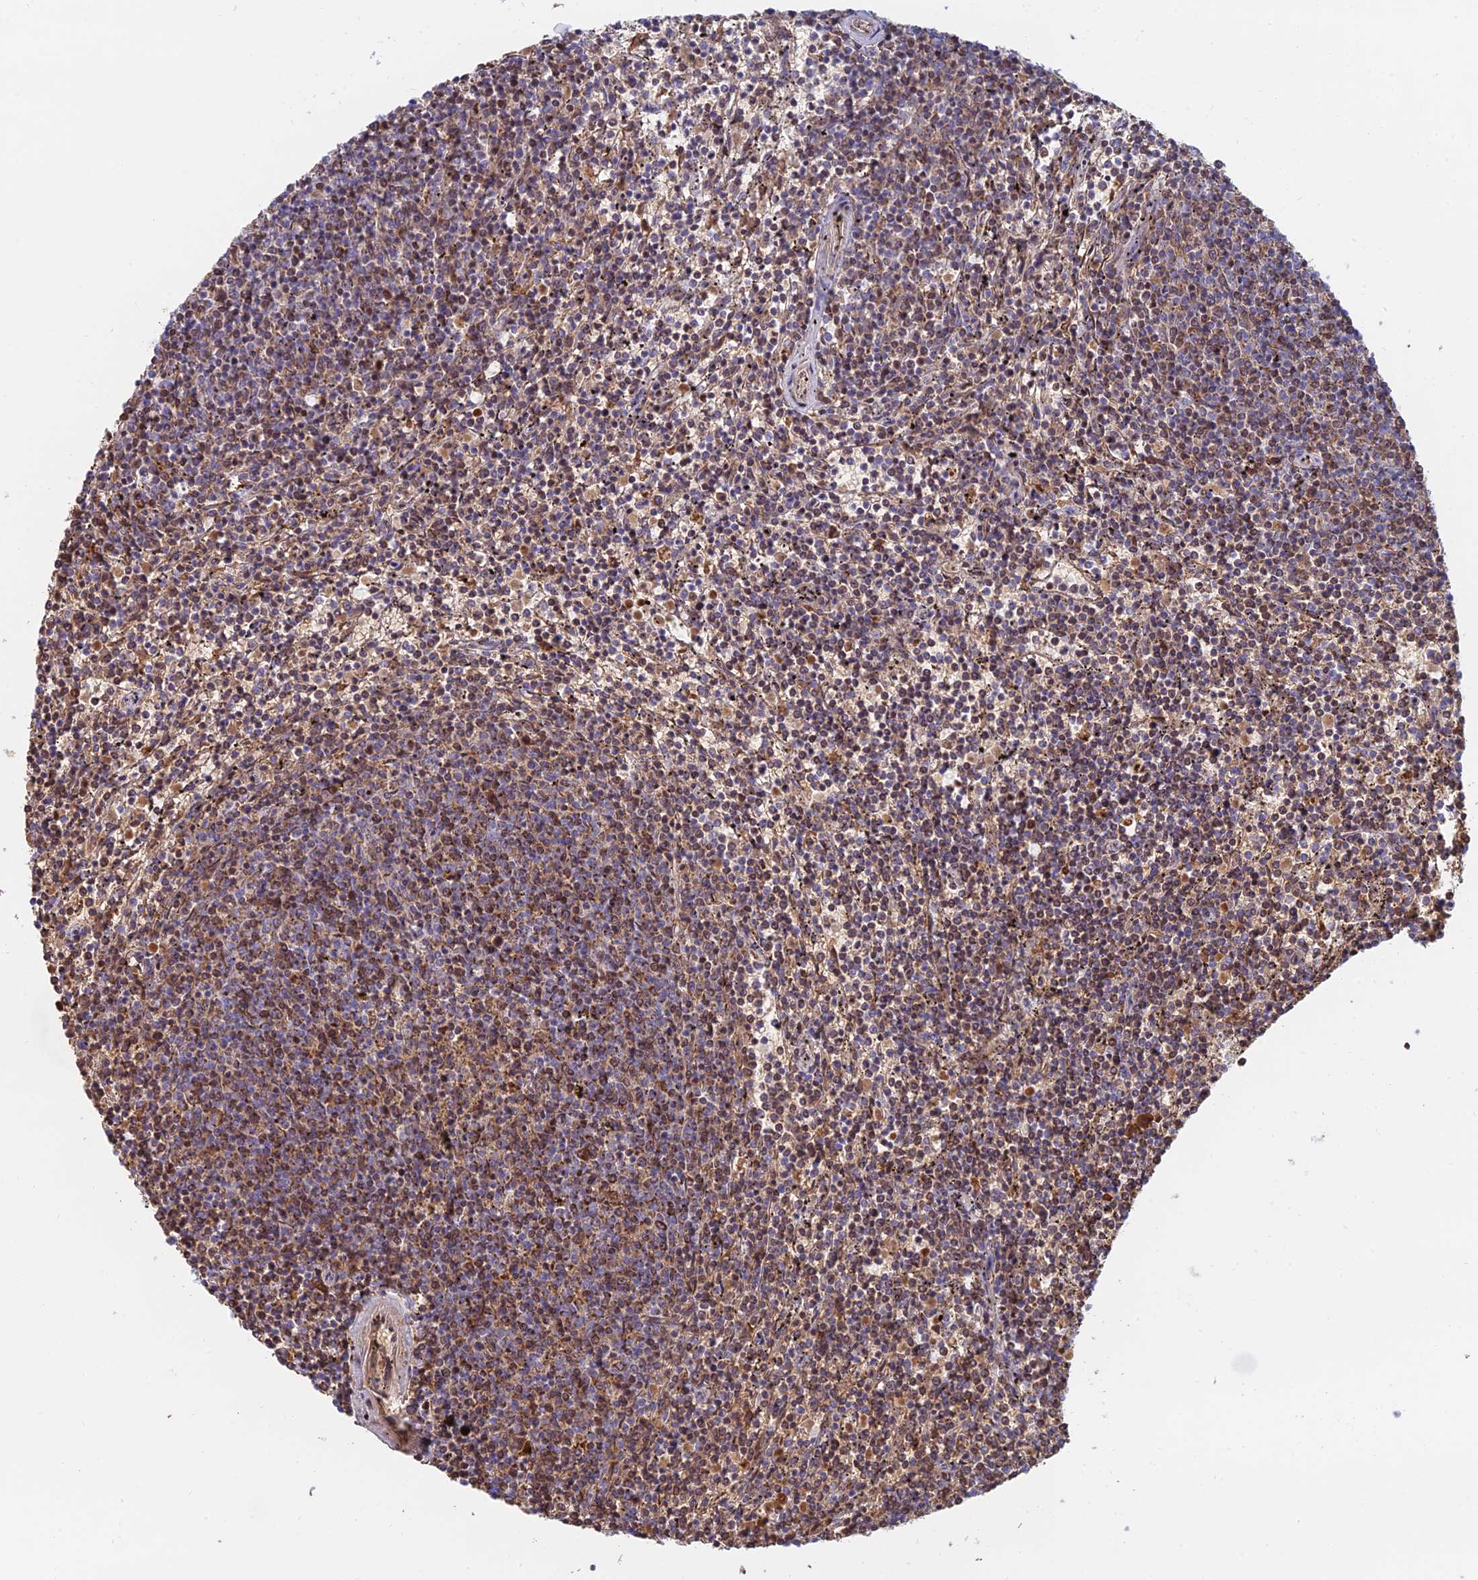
{"staining": {"intensity": "moderate", "quantity": "<25%", "location": "cytoplasmic/membranous"}, "tissue": "lymphoma", "cell_type": "Tumor cells", "image_type": "cancer", "snomed": [{"axis": "morphology", "description": "Malignant lymphoma, non-Hodgkin's type, Low grade"}, {"axis": "topography", "description": "Spleen"}], "caption": "Human low-grade malignant lymphoma, non-Hodgkin's type stained for a protein (brown) demonstrates moderate cytoplasmic/membranous positive expression in about <25% of tumor cells.", "gene": "HS2ST1", "patient": {"sex": "female", "age": 50}}